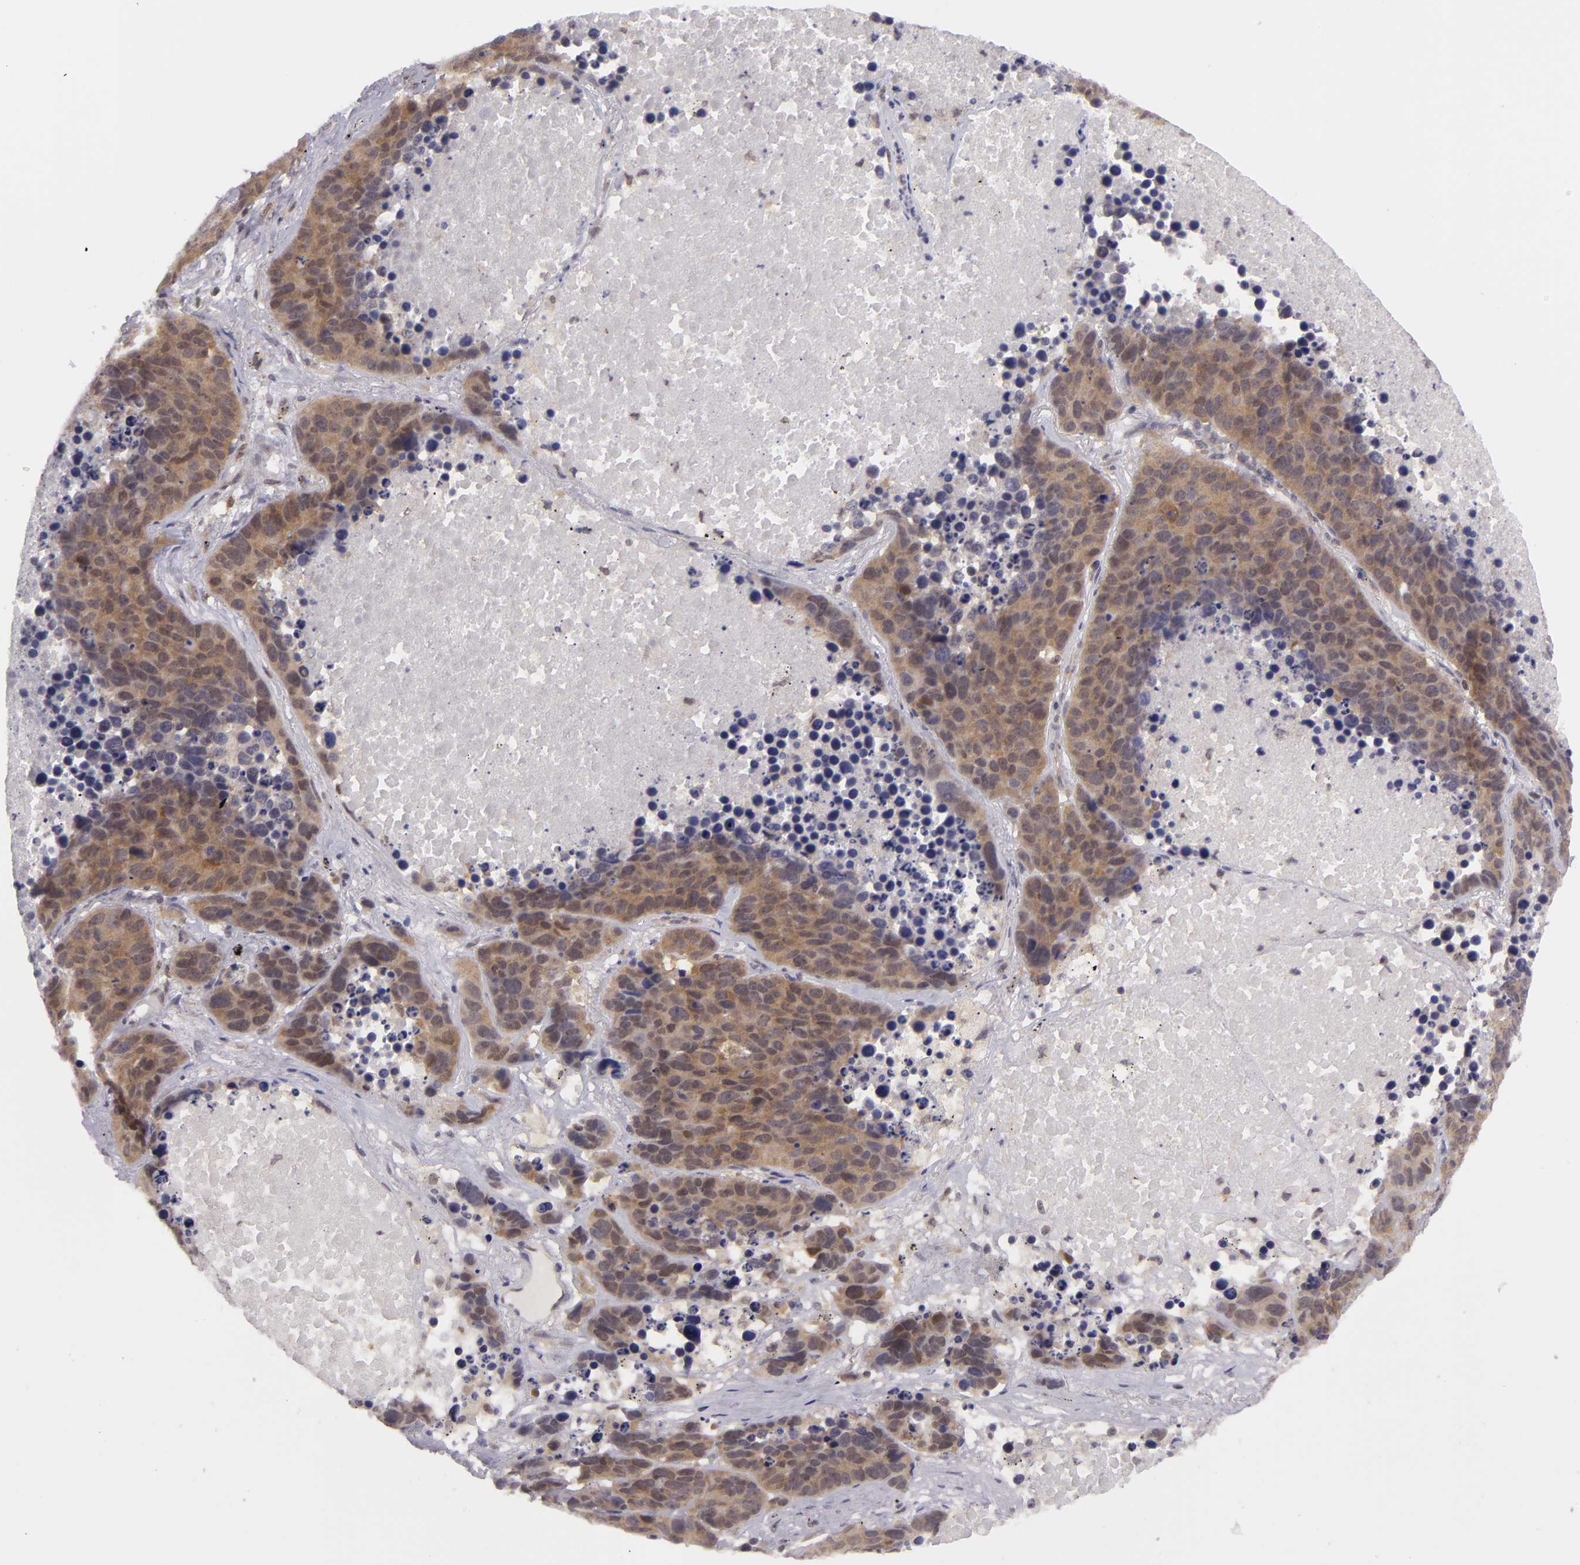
{"staining": {"intensity": "strong", "quantity": ">75%", "location": "cytoplasmic/membranous"}, "tissue": "lung cancer", "cell_type": "Tumor cells", "image_type": "cancer", "snomed": [{"axis": "morphology", "description": "Carcinoid, malignant, NOS"}, {"axis": "topography", "description": "Lung"}], "caption": "Immunohistochemical staining of human lung cancer (malignant carcinoid) shows high levels of strong cytoplasmic/membranous protein expression in approximately >75% of tumor cells. (IHC, brightfield microscopy, high magnification).", "gene": "BCL10", "patient": {"sex": "male", "age": 60}}